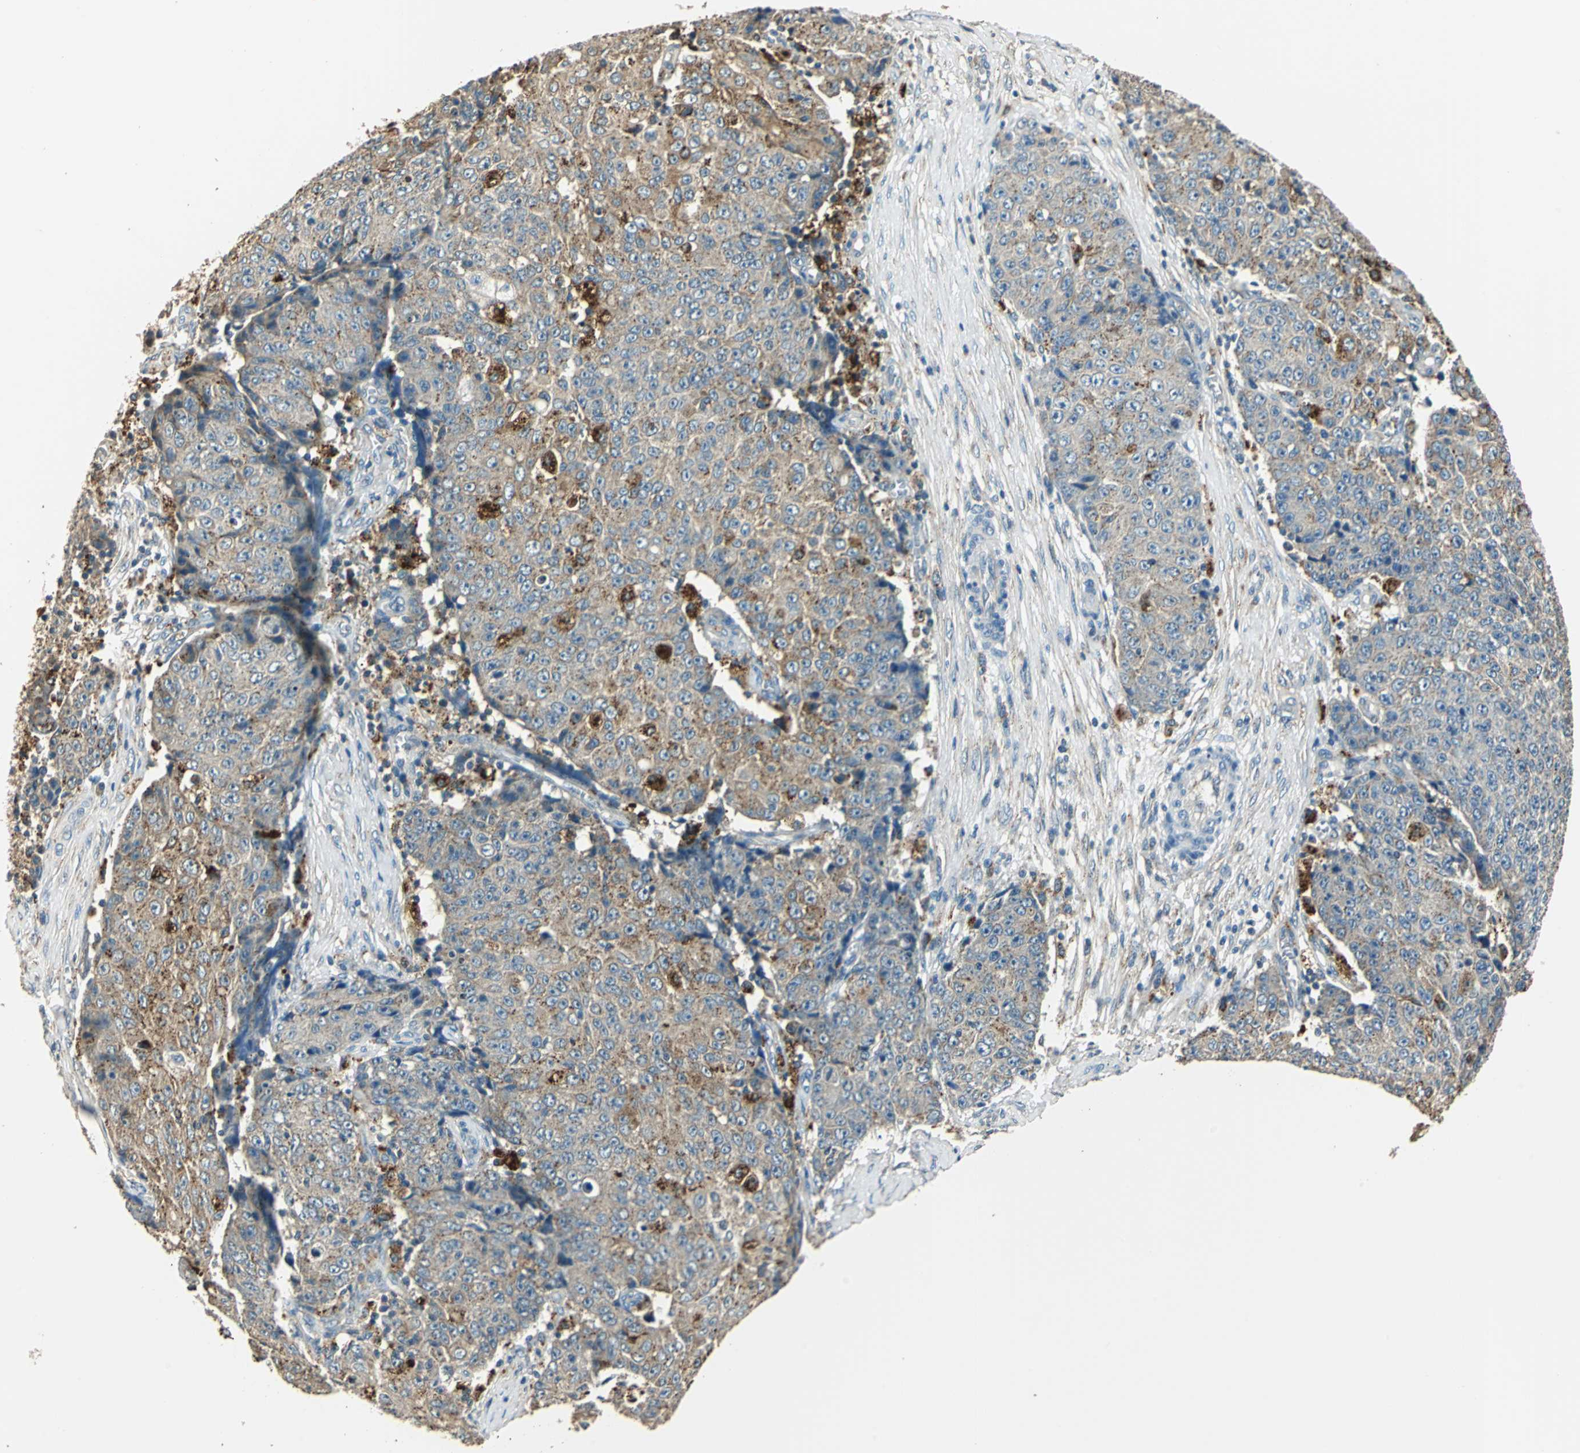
{"staining": {"intensity": "weak", "quantity": ">75%", "location": "cytoplasmic/membranous"}, "tissue": "ovarian cancer", "cell_type": "Tumor cells", "image_type": "cancer", "snomed": [{"axis": "morphology", "description": "Carcinoma, endometroid"}, {"axis": "topography", "description": "Ovary"}], "caption": "Ovarian cancer (endometroid carcinoma) tissue reveals weak cytoplasmic/membranous expression in approximately >75% of tumor cells, visualized by immunohistochemistry.", "gene": "NIT1", "patient": {"sex": "female", "age": 42}}